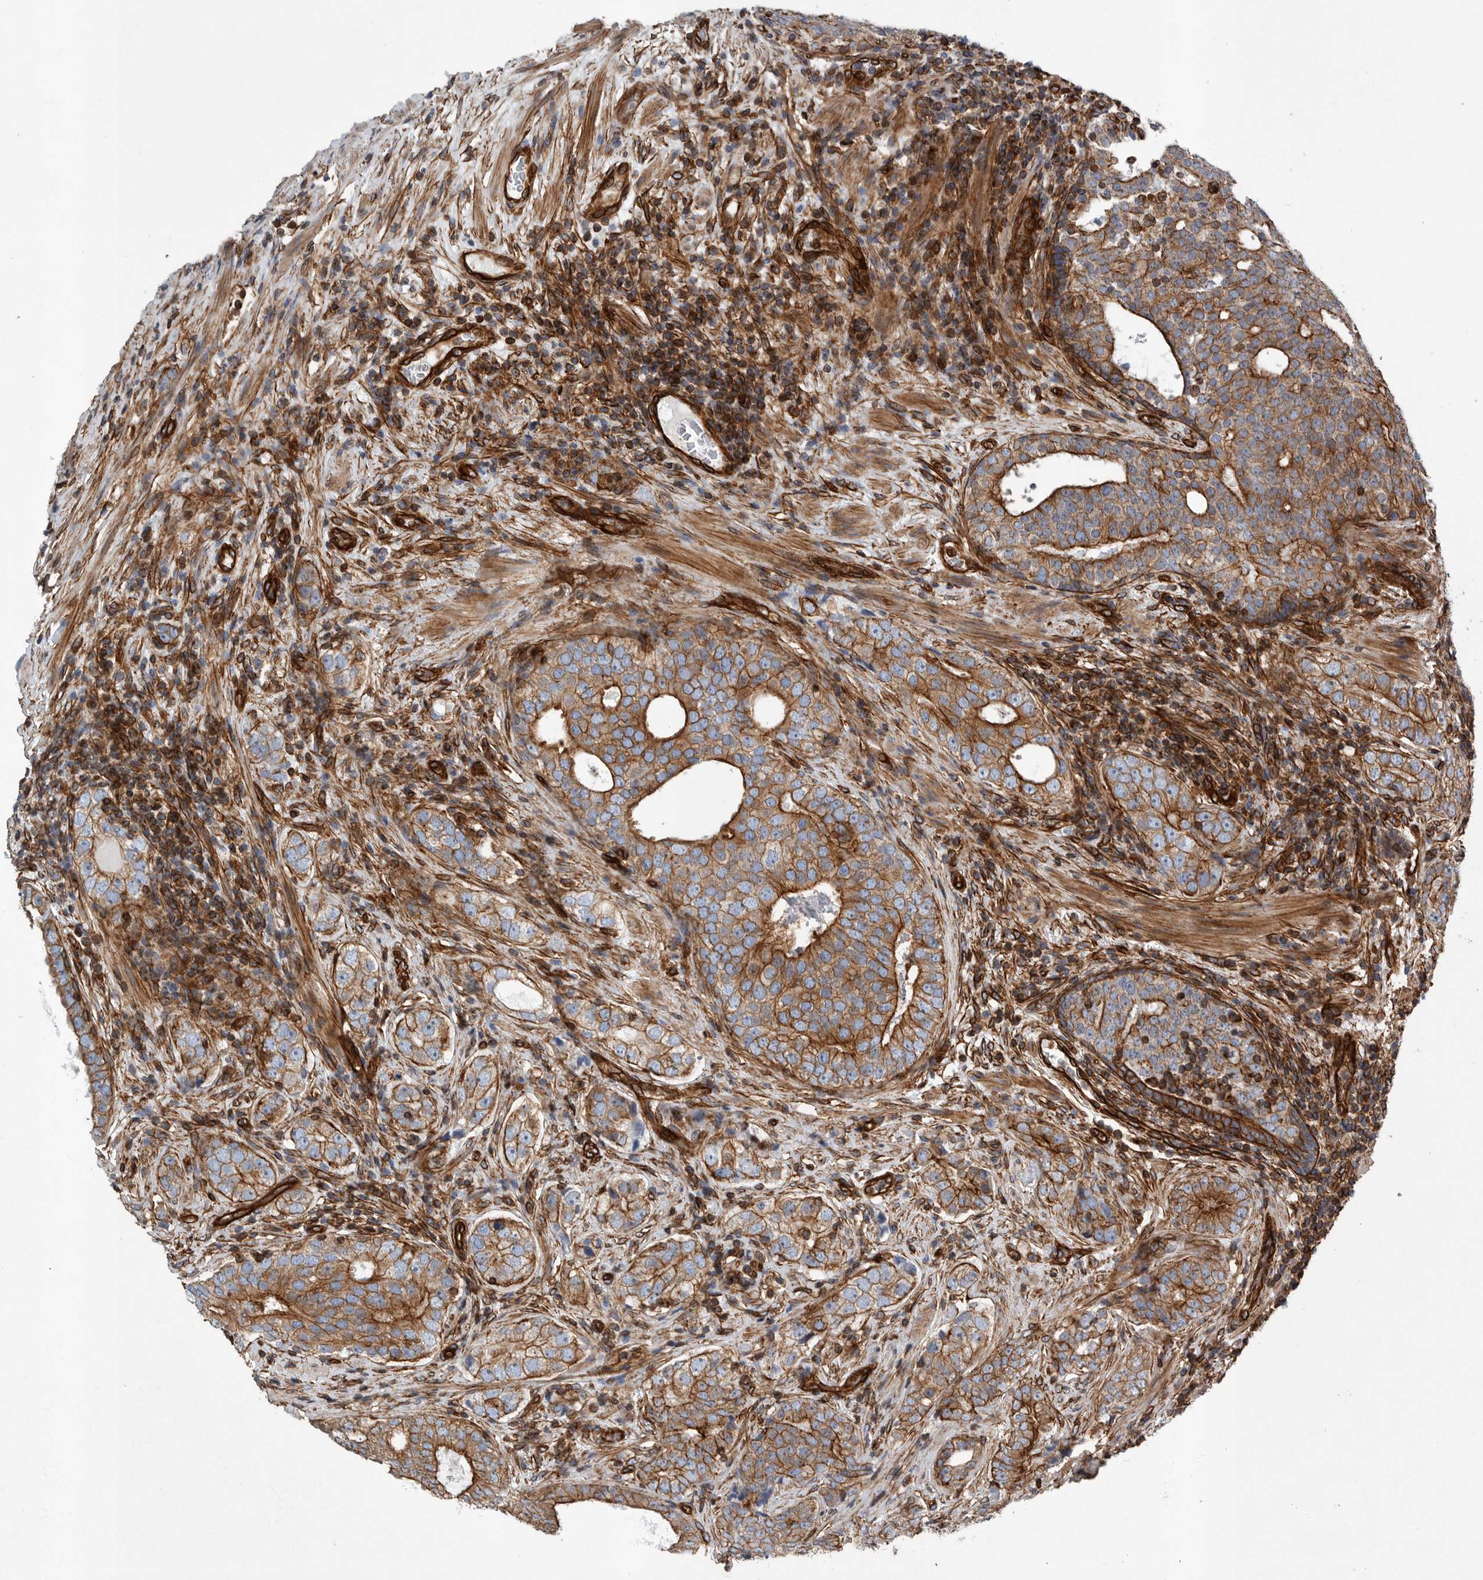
{"staining": {"intensity": "strong", "quantity": ">75%", "location": "cytoplasmic/membranous"}, "tissue": "prostate cancer", "cell_type": "Tumor cells", "image_type": "cancer", "snomed": [{"axis": "morphology", "description": "Adenocarcinoma, High grade"}, {"axis": "topography", "description": "Prostate"}], "caption": "This histopathology image displays immunohistochemistry staining of prostate adenocarcinoma (high-grade), with high strong cytoplasmic/membranous positivity in approximately >75% of tumor cells.", "gene": "PLEC", "patient": {"sex": "male", "age": 56}}